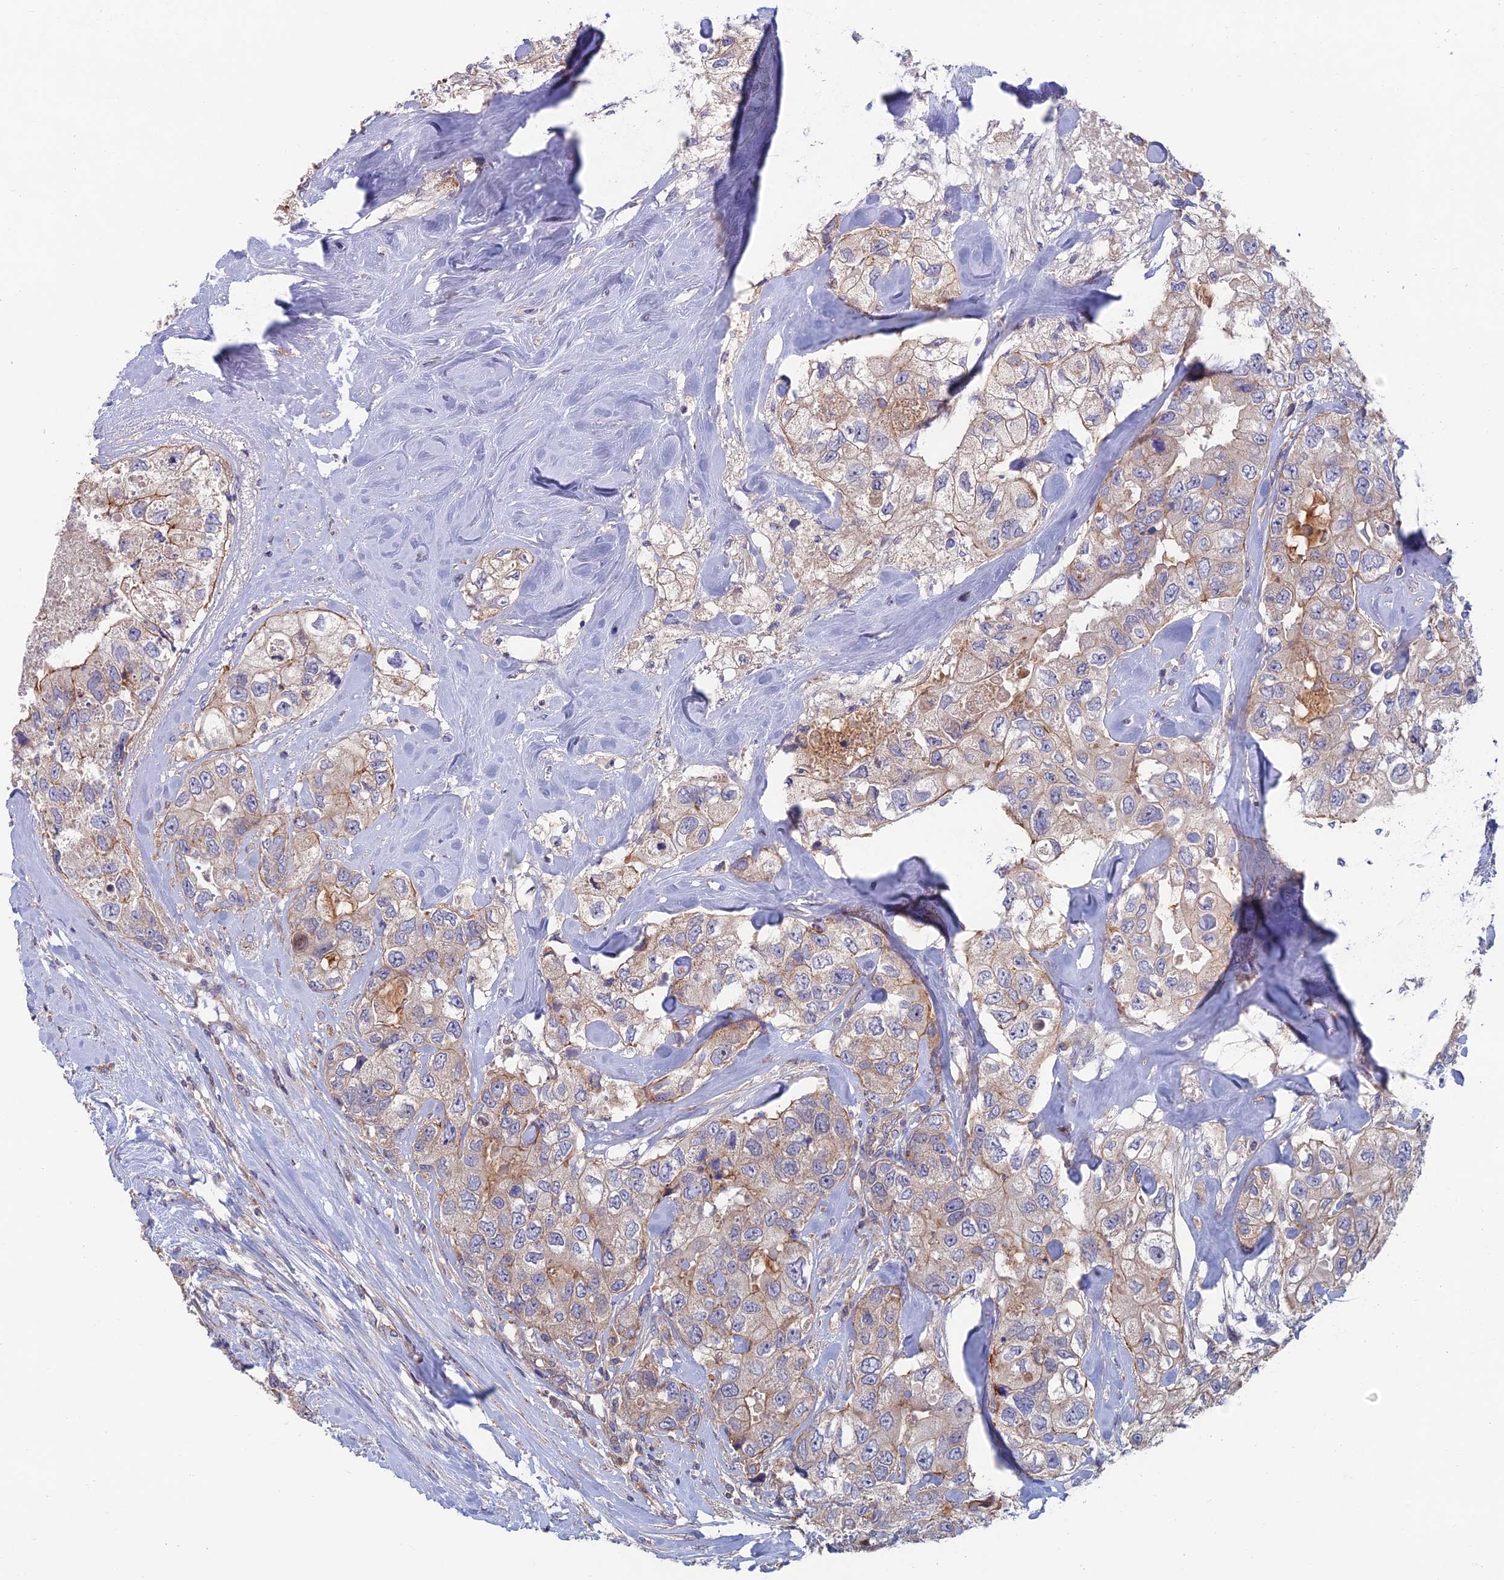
{"staining": {"intensity": "weak", "quantity": "25%-75%", "location": "cytoplasmic/membranous"}, "tissue": "breast cancer", "cell_type": "Tumor cells", "image_type": "cancer", "snomed": [{"axis": "morphology", "description": "Duct carcinoma"}, {"axis": "topography", "description": "Breast"}], "caption": "A photomicrograph of breast intraductal carcinoma stained for a protein shows weak cytoplasmic/membranous brown staining in tumor cells. Ihc stains the protein in brown and the nuclei are stained blue.", "gene": "USP37", "patient": {"sex": "female", "age": 62}}